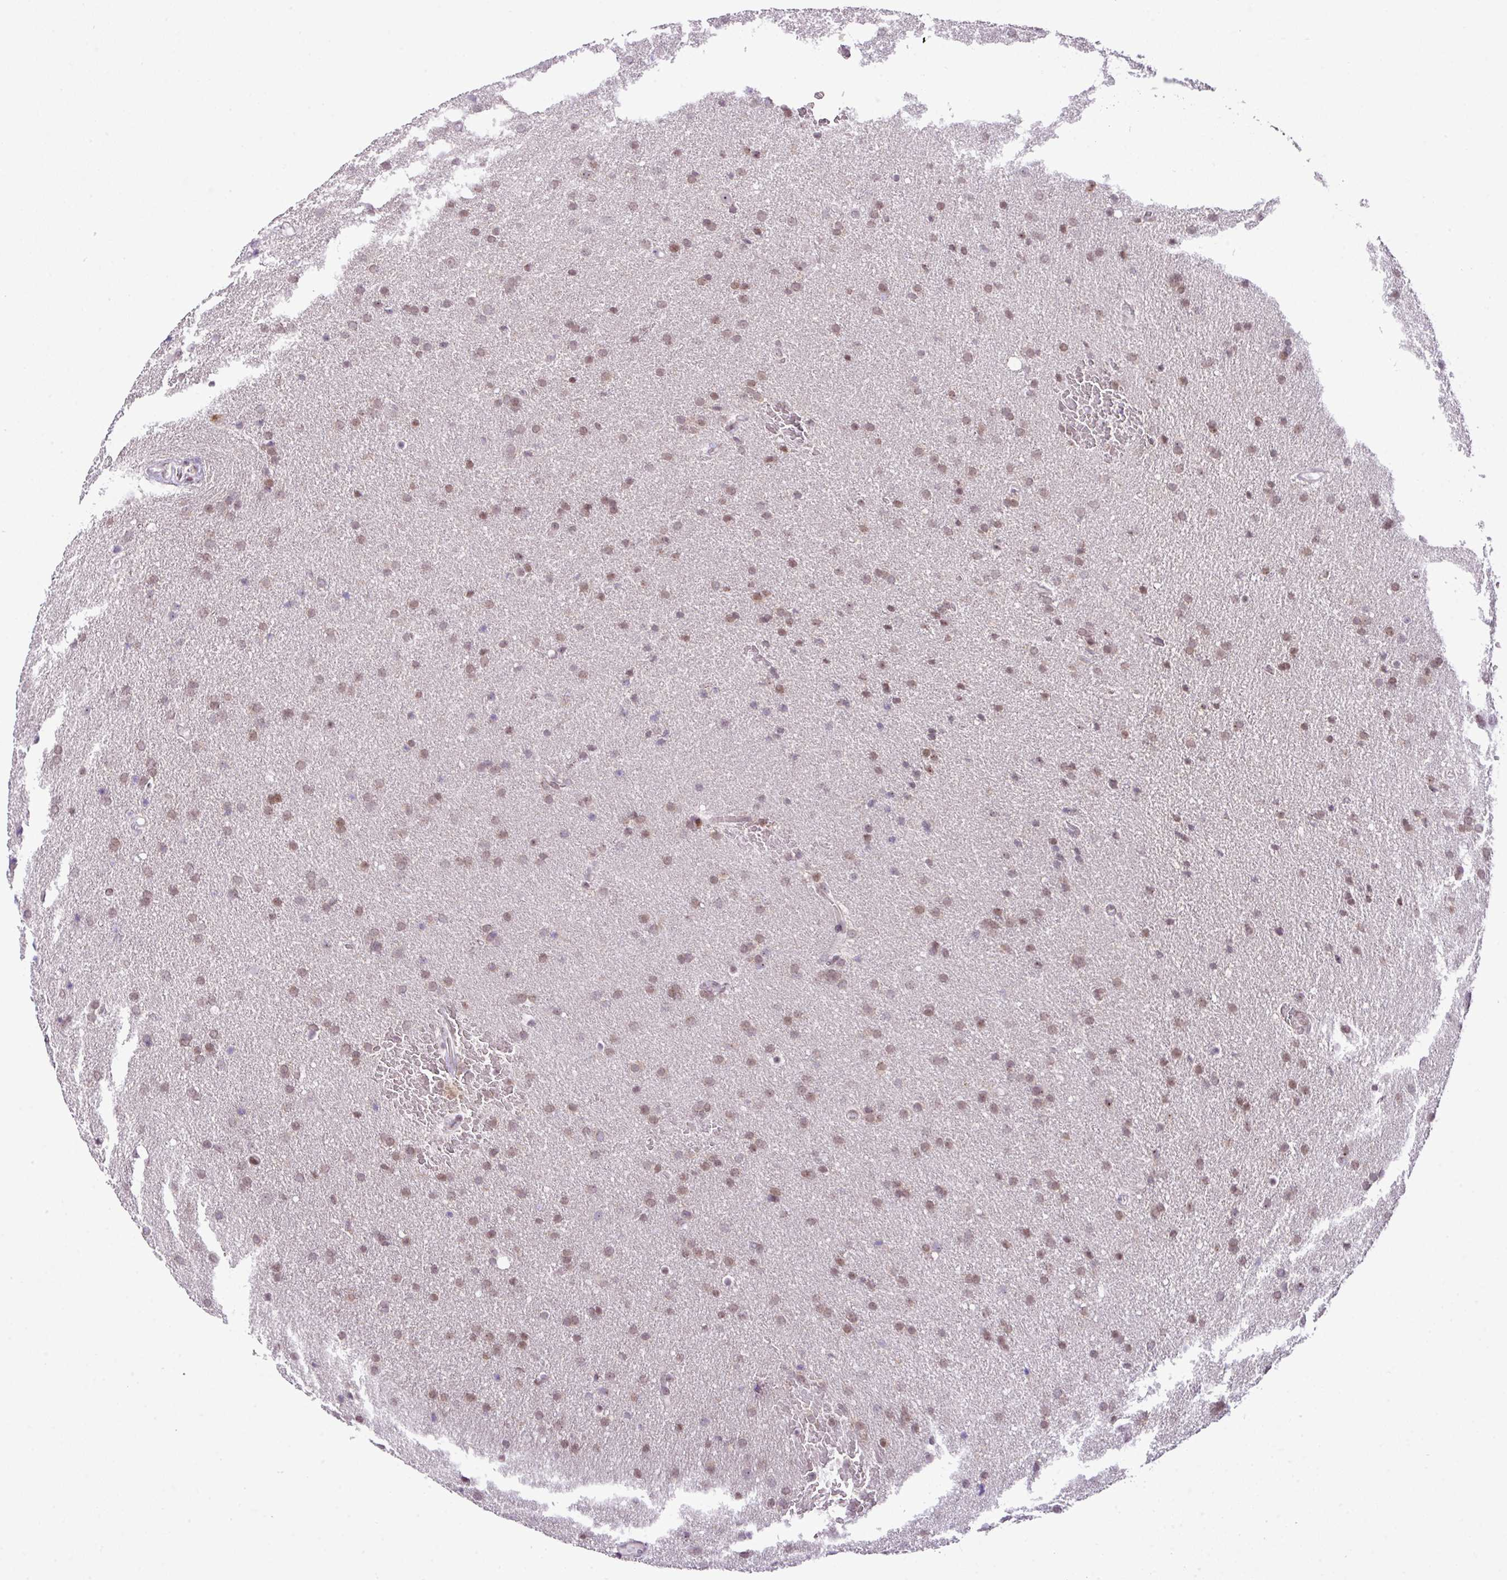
{"staining": {"intensity": "weak", "quantity": ">75%", "location": "nuclear"}, "tissue": "glioma", "cell_type": "Tumor cells", "image_type": "cancer", "snomed": [{"axis": "morphology", "description": "Glioma, malignant, Low grade"}, {"axis": "topography", "description": "Brain"}], "caption": "DAB (3,3'-diaminobenzidine) immunohistochemical staining of human low-grade glioma (malignant) reveals weak nuclear protein expression in about >75% of tumor cells.", "gene": "CCDC137", "patient": {"sex": "female", "age": 32}}